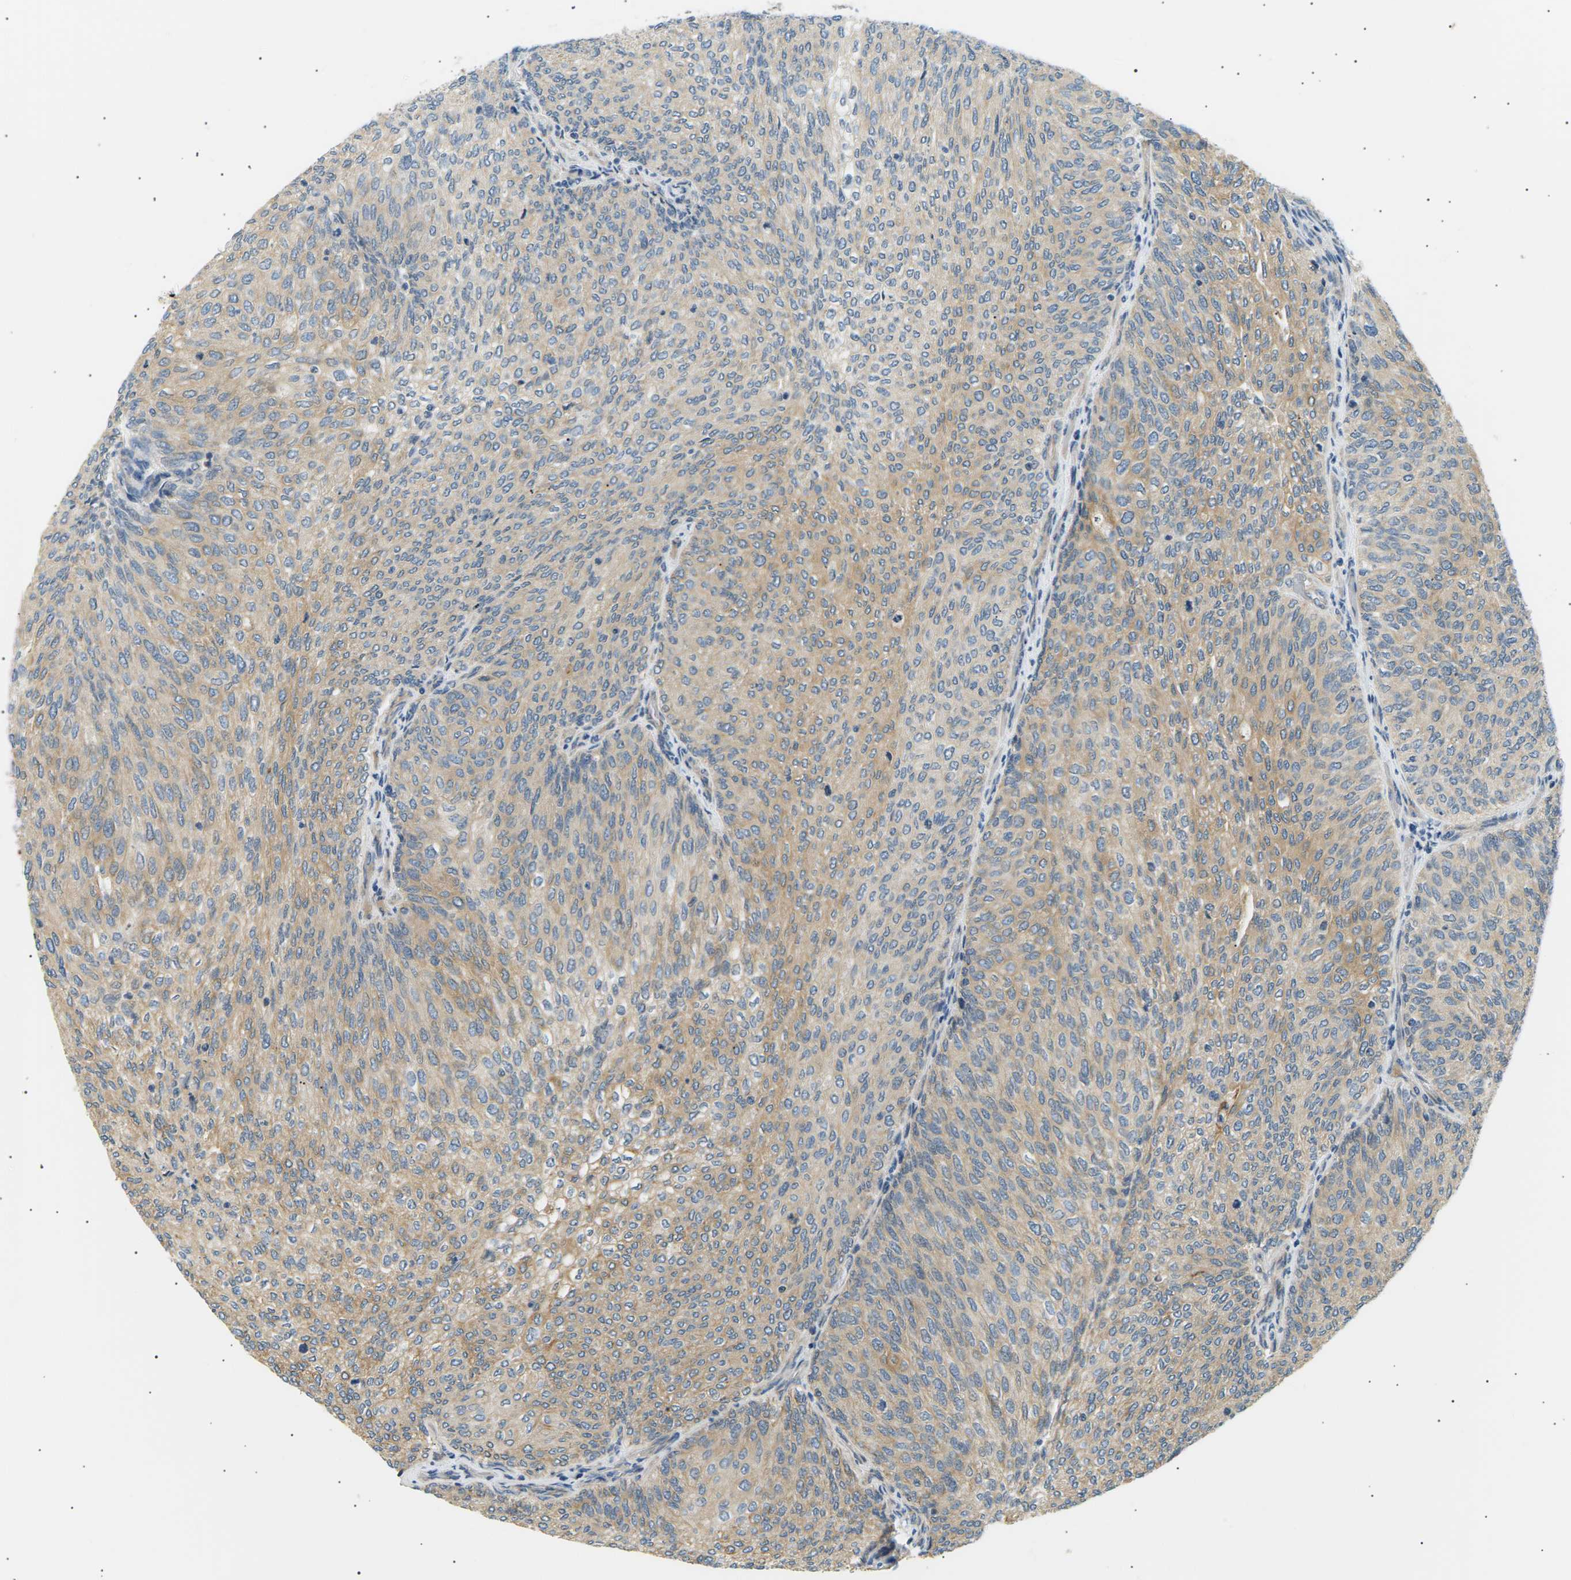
{"staining": {"intensity": "moderate", "quantity": "25%-75%", "location": "cytoplasmic/membranous"}, "tissue": "urothelial cancer", "cell_type": "Tumor cells", "image_type": "cancer", "snomed": [{"axis": "morphology", "description": "Urothelial carcinoma, Low grade"}, {"axis": "topography", "description": "Urinary bladder"}], "caption": "DAB (3,3'-diaminobenzidine) immunohistochemical staining of human urothelial cancer demonstrates moderate cytoplasmic/membranous protein staining in approximately 25%-75% of tumor cells. (IHC, brightfield microscopy, high magnification).", "gene": "TBC1D8", "patient": {"sex": "female", "age": 79}}